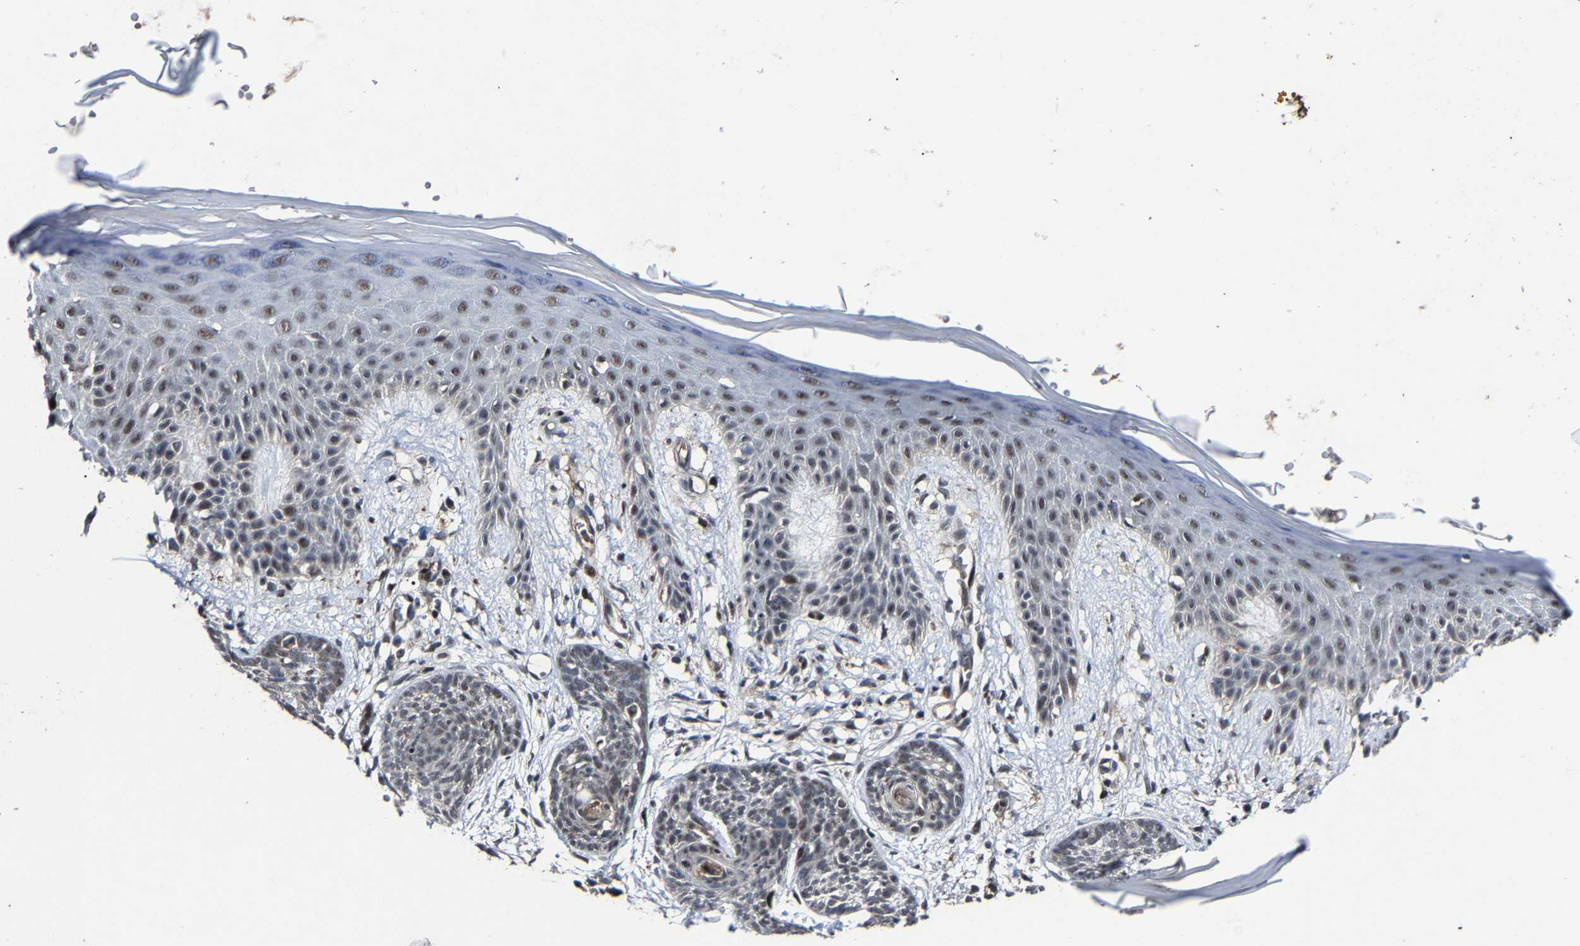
{"staining": {"intensity": "weak", "quantity": ">75%", "location": "nuclear"}, "tissue": "skin cancer", "cell_type": "Tumor cells", "image_type": "cancer", "snomed": [{"axis": "morphology", "description": "Basal cell carcinoma"}, {"axis": "topography", "description": "Skin"}], "caption": "Skin cancer stained with immunohistochemistry demonstrates weak nuclear positivity in approximately >75% of tumor cells.", "gene": "LSM8", "patient": {"sex": "female", "age": 59}}